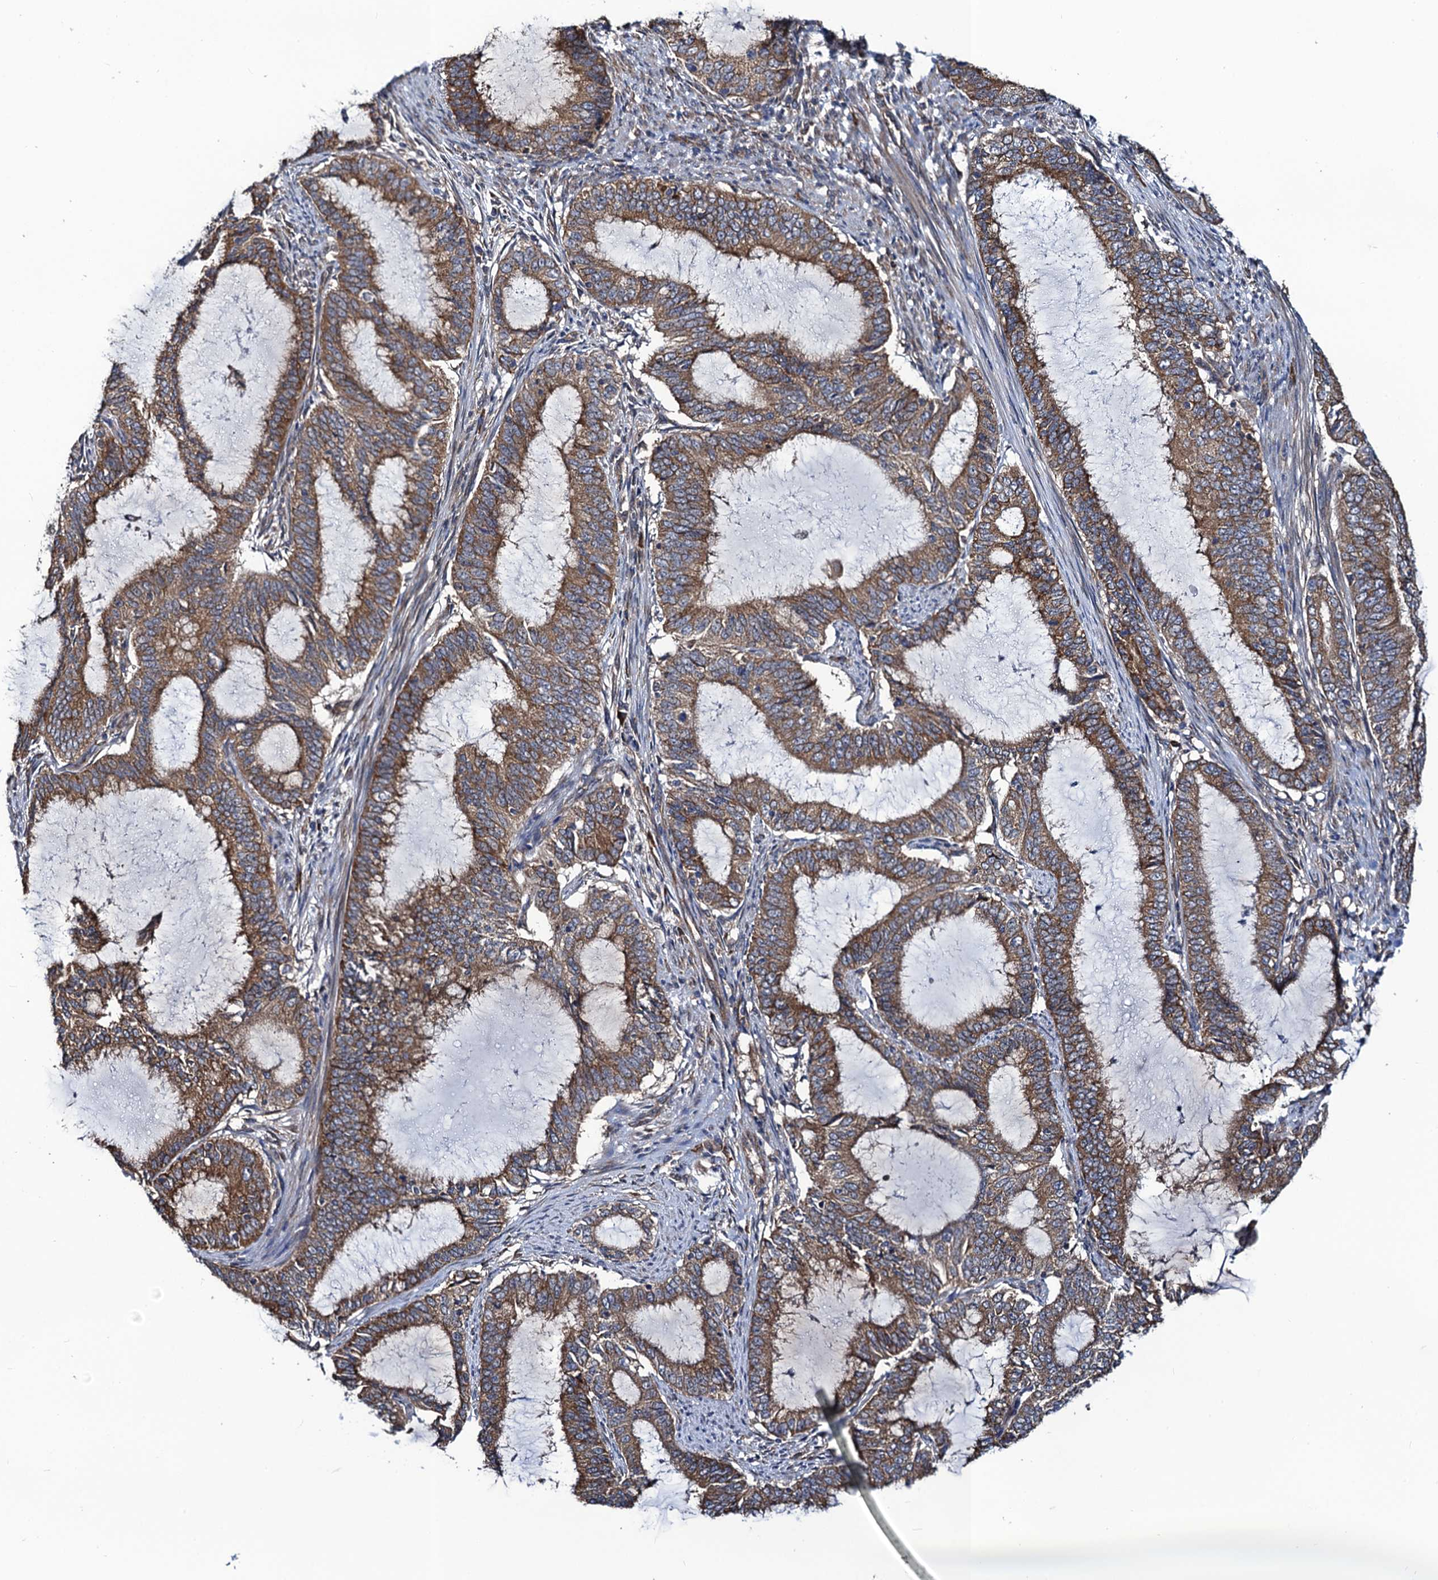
{"staining": {"intensity": "moderate", "quantity": ">75%", "location": "cytoplasmic/membranous"}, "tissue": "endometrial cancer", "cell_type": "Tumor cells", "image_type": "cancer", "snomed": [{"axis": "morphology", "description": "Adenocarcinoma, NOS"}, {"axis": "topography", "description": "Endometrium"}], "caption": "High-power microscopy captured an IHC micrograph of endometrial adenocarcinoma, revealing moderate cytoplasmic/membranous staining in approximately >75% of tumor cells.", "gene": "PGLS", "patient": {"sex": "female", "age": 51}}